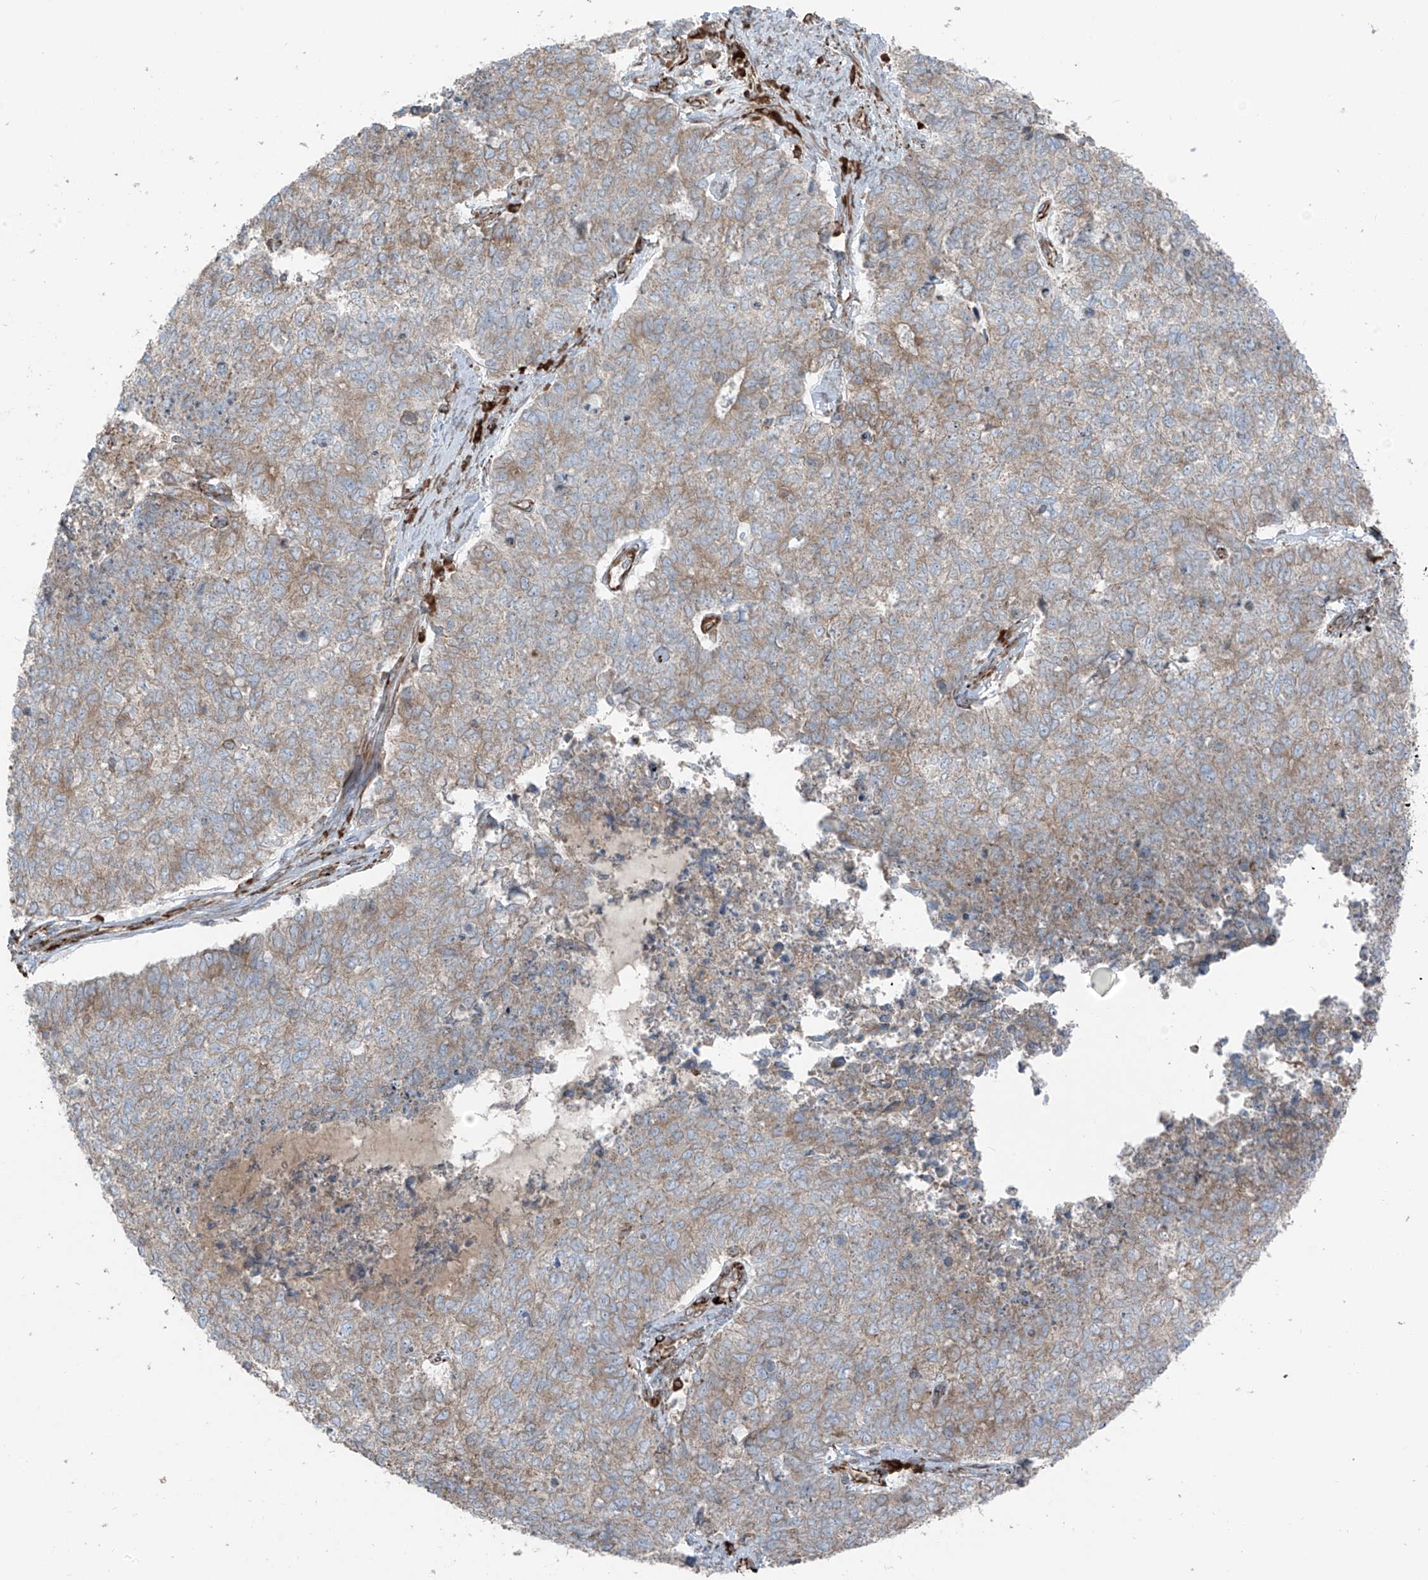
{"staining": {"intensity": "moderate", "quantity": "25%-75%", "location": "cytoplasmic/membranous"}, "tissue": "cervical cancer", "cell_type": "Tumor cells", "image_type": "cancer", "snomed": [{"axis": "morphology", "description": "Squamous cell carcinoma, NOS"}, {"axis": "topography", "description": "Cervix"}], "caption": "Protein analysis of cervical squamous cell carcinoma tissue demonstrates moderate cytoplasmic/membranous expression in approximately 25%-75% of tumor cells. The protein is shown in brown color, while the nuclei are stained blue.", "gene": "ERLEC1", "patient": {"sex": "female", "age": 63}}